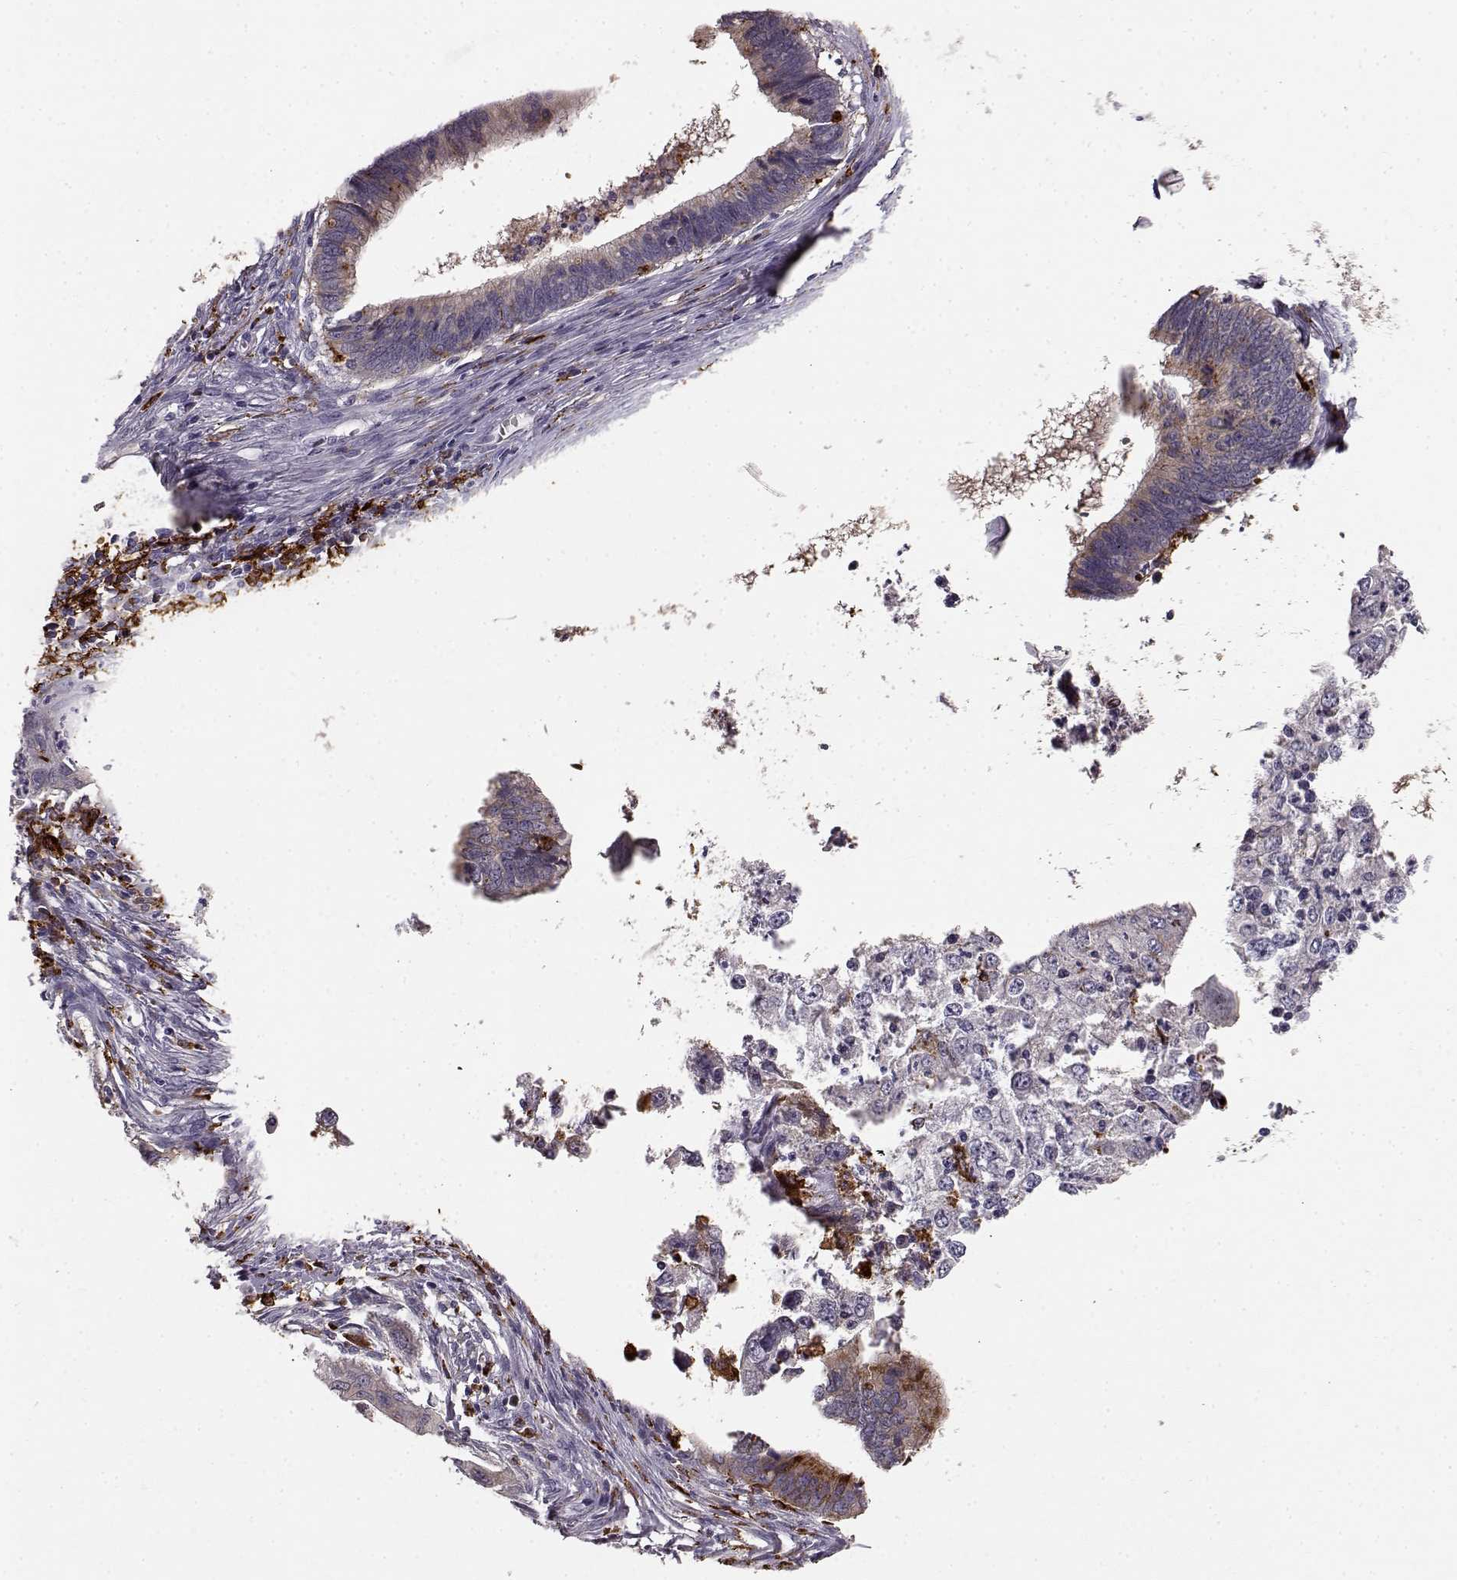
{"staining": {"intensity": "weak", "quantity": "25%-75%", "location": "cytoplasmic/membranous"}, "tissue": "cervical cancer", "cell_type": "Tumor cells", "image_type": "cancer", "snomed": [{"axis": "morphology", "description": "Adenocarcinoma, NOS"}, {"axis": "topography", "description": "Cervix"}], "caption": "DAB (3,3'-diaminobenzidine) immunohistochemical staining of cervical adenocarcinoma exhibits weak cytoplasmic/membranous protein expression in approximately 25%-75% of tumor cells.", "gene": "CCNF", "patient": {"sex": "female", "age": 42}}